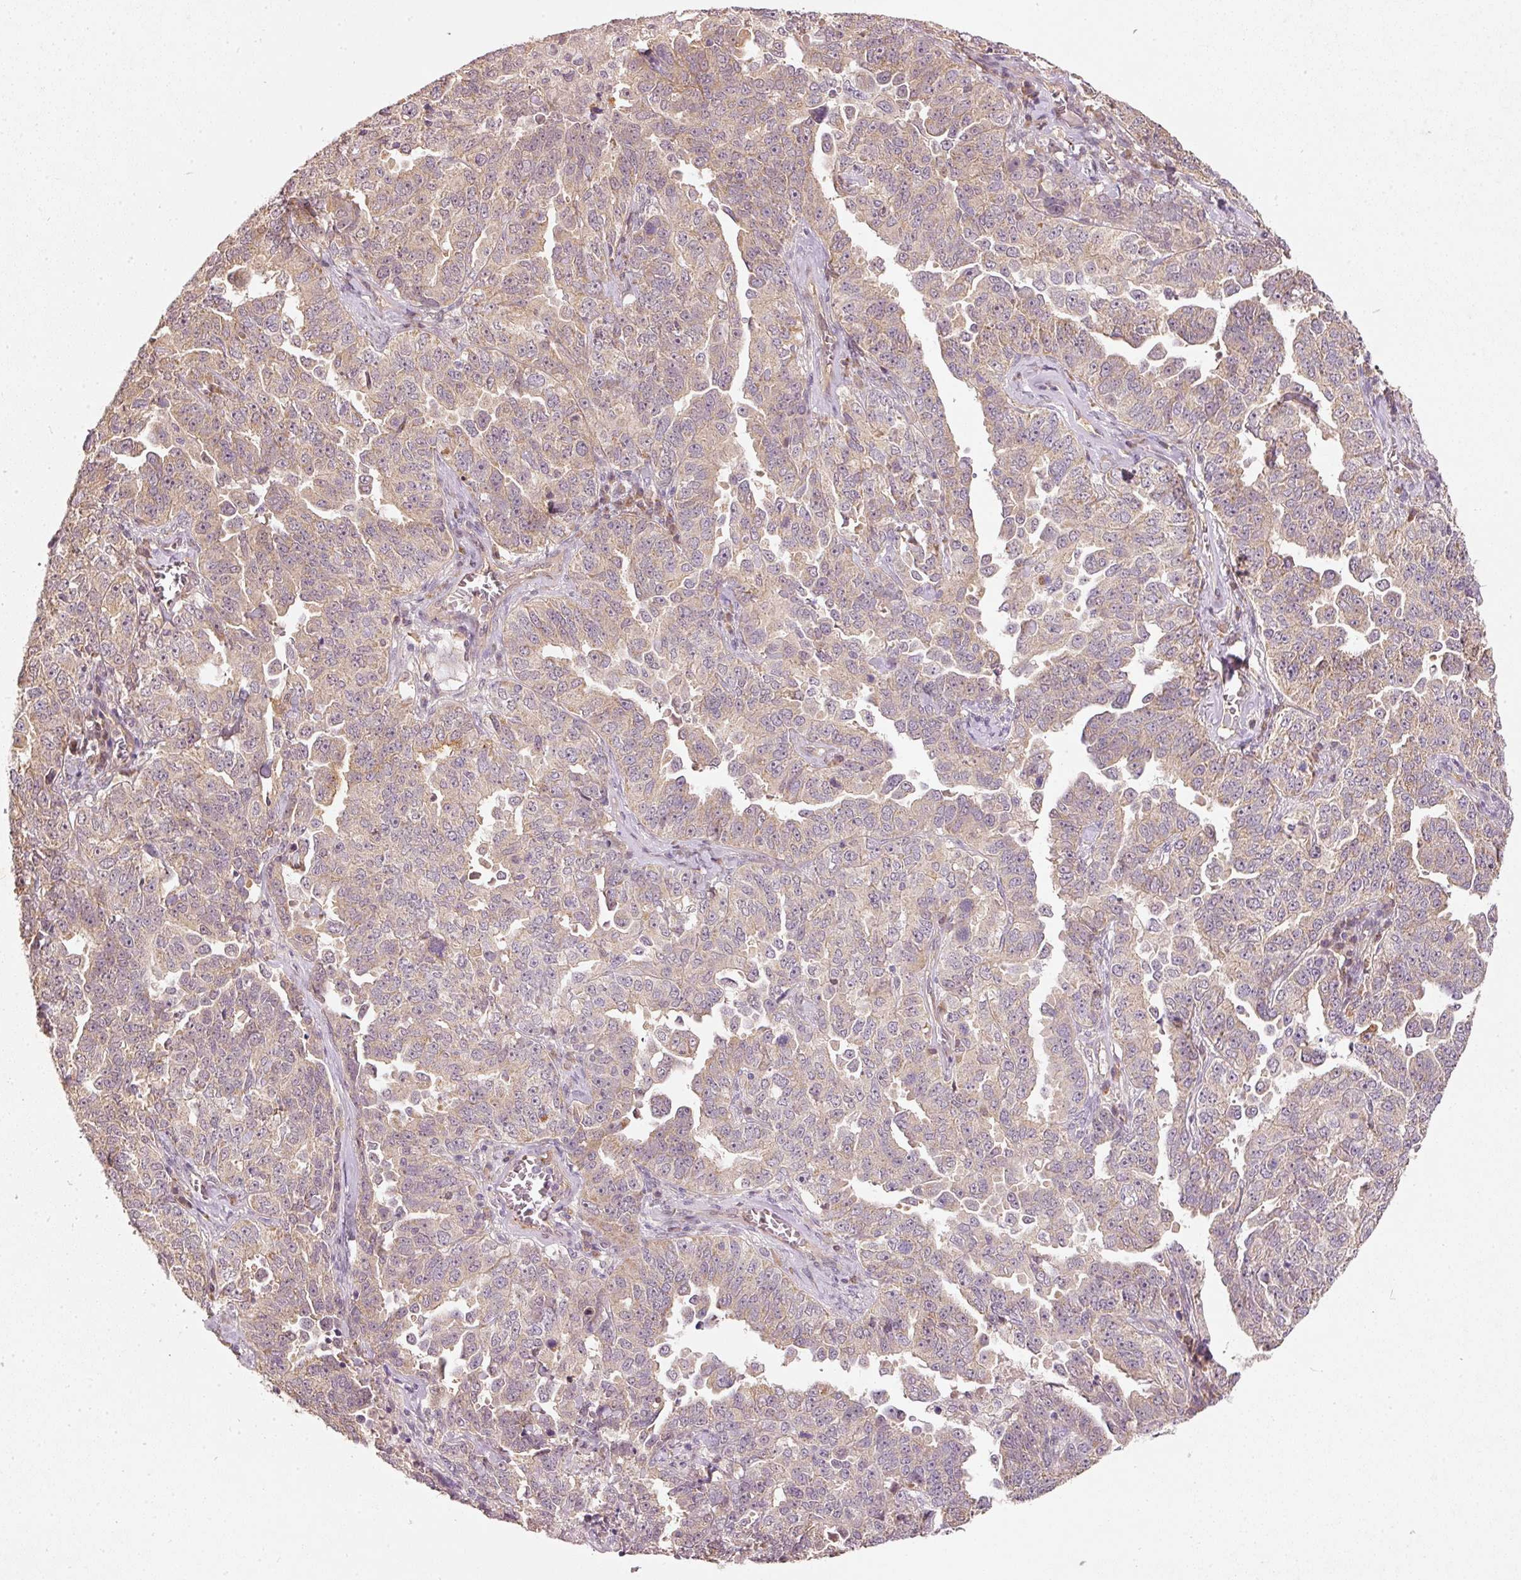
{"staining": {"intensity": "weak", "quantity": "25%-75%", "location": "cytoplasmic/membranous"}, "tissue": "ovarian cancer", "cell_type": "Tumor cells", "image_type": "cancer", "snomed": [{"axis": "morphology", "description": "Carcinoma, endometroid"}, {"axis": "topography", "description": "Ovary"}], "caption": "Human ovarian cancer stained with a protein marker reveals weak staining in tumor cells.", "gene": "RGL2", "patient": {"sex": "female", "age": 62}}